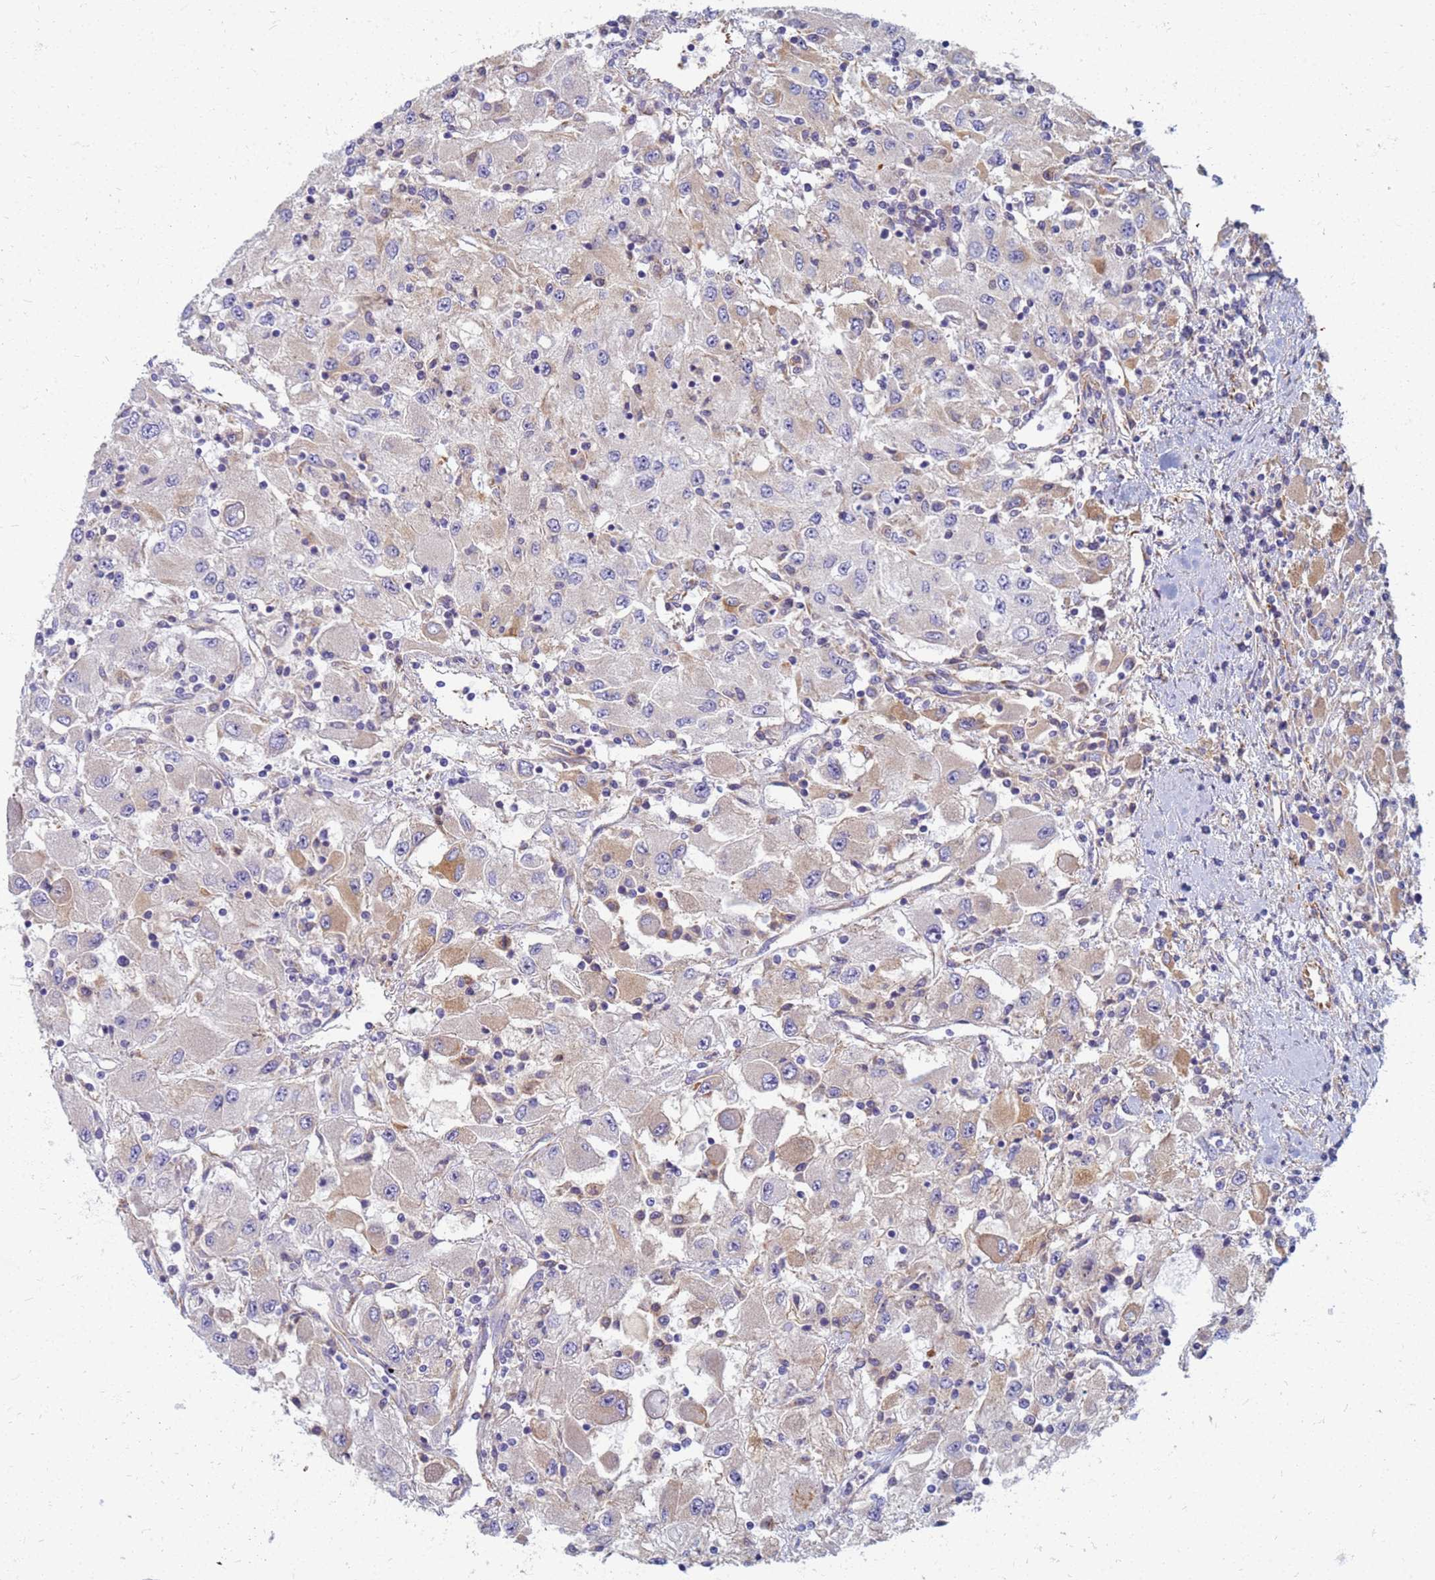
{"staining": {"intensity": "moderate", "quantity": "<25%", "location": "cytoplasmic/membranous"}, "tissue": "renal cancer", "cell_type": "Tumor cells", "image_type": "cancer", "snomed": [{"axis": "morphology", "description": "Adenocarcinoma, NOS"}, {"axis": "topography", "description": "Kidney"}], "caption": "Renal cancer (adenocarcinoma) stained with immunohistochemistry demonstrates moderate cytoplasmic/membranous positivity in about <25% of tumor cells. Using DAB (brown) and hematoxylin (blue) stains, captured at high magnification using brightfield microscopy.", "gene": "EEA1", "patient": {"sex": "female", "age": 67}}